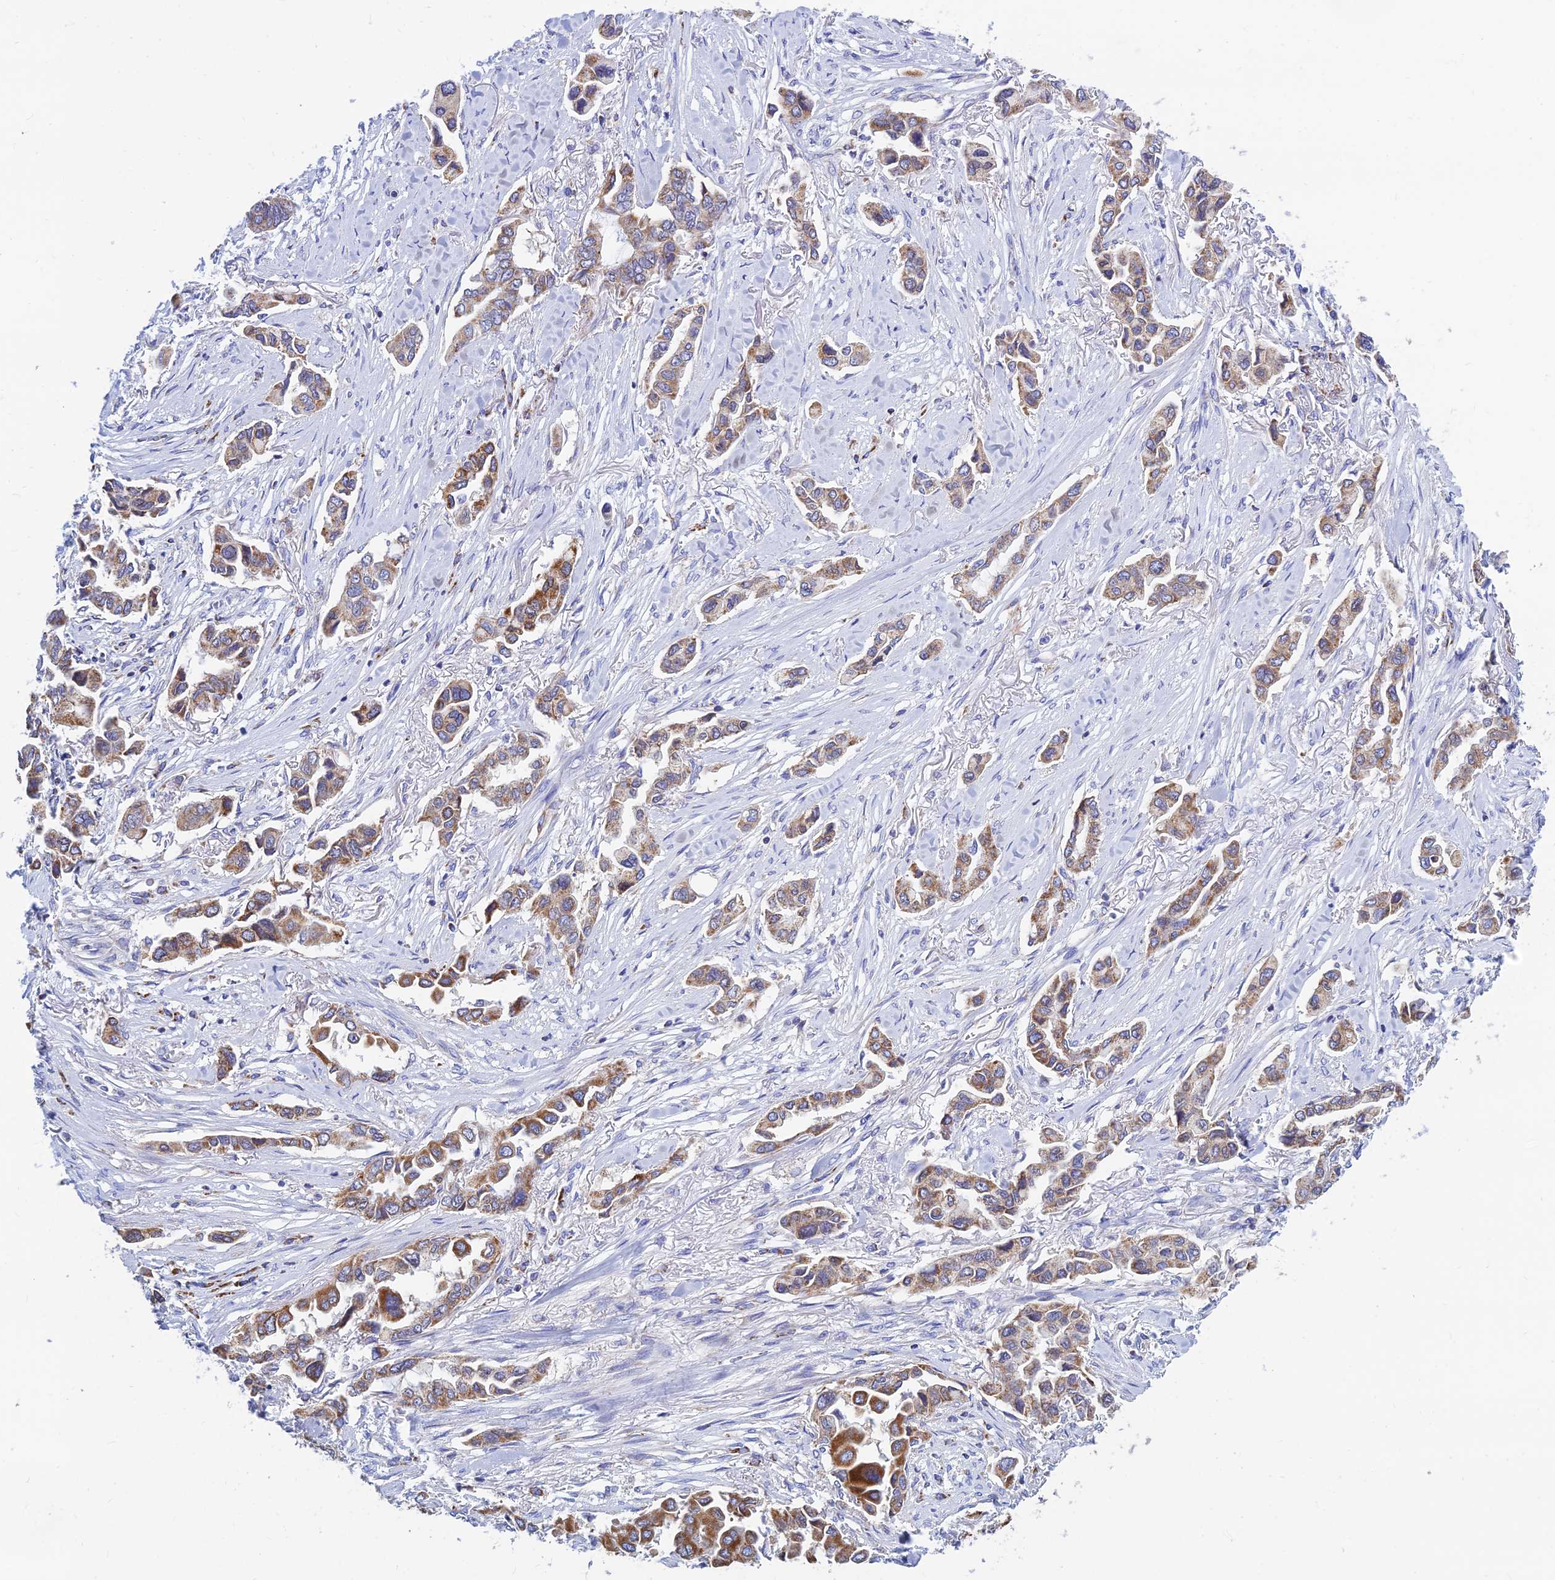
{"staining": {"intensity": "moderate", "quantity": ">75%", "location": "cytoplasmic/membranous"}, "tissue": "lung cancer", "cell_type": "Tumor cells", "image_type": "cancer", "snomed": [{"axis": "morphology", "description": "Adenocarcinoma, NOS"}, {"axis": "topography", "description": "Lung"}], "caption": "Adenocarcinoma (lung) stained with a brown dye displays moderate cytoplasmic/membranous positive staining in about >75% of tumor cells.", "gene": "MGST1", "patient": {"sex": "female", "age": 76}}